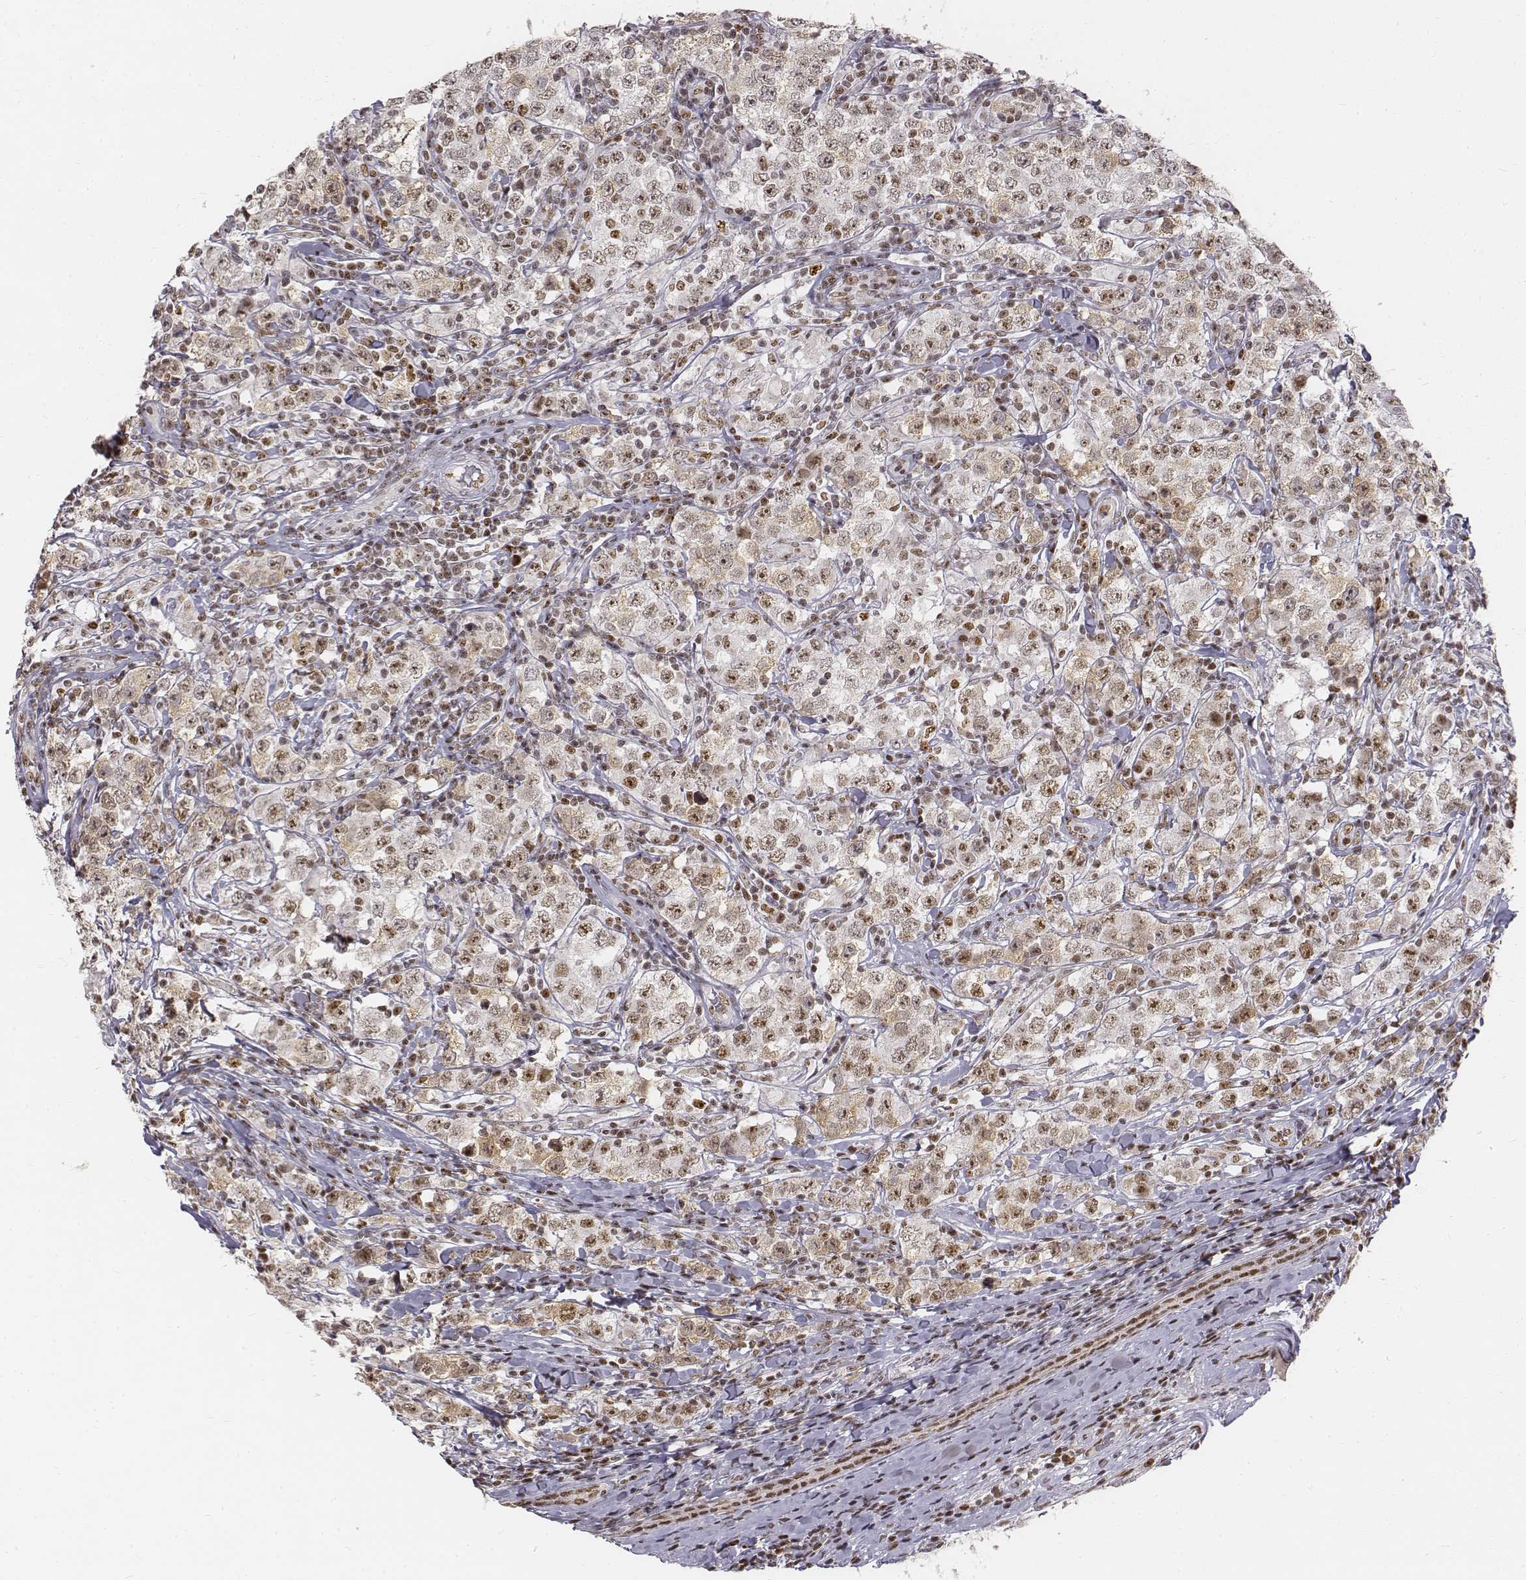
{"staining": {"intensity": "weak", "quantity": "25%-75%", "location": "nuclear"}, "tissue": "testis cancer", "cell_type": "Tumor cells", "image_type": "cancer", "snomed": [{"axis": "morphology", "description": "Seminoma, NOS"}, {"axis": "morphology", "description": "Carcinoma, Embryonal, NOS"}, {"axis": "topography", "description": "Testis"}], "caption": "Immunohistochemical staining of testis seminoma exhibits low levels of weak nuclear expression in approximately 25%-75% of tumor cells.", "gene": "PHF6", "patient": {"sex": "male", "age": 41}}